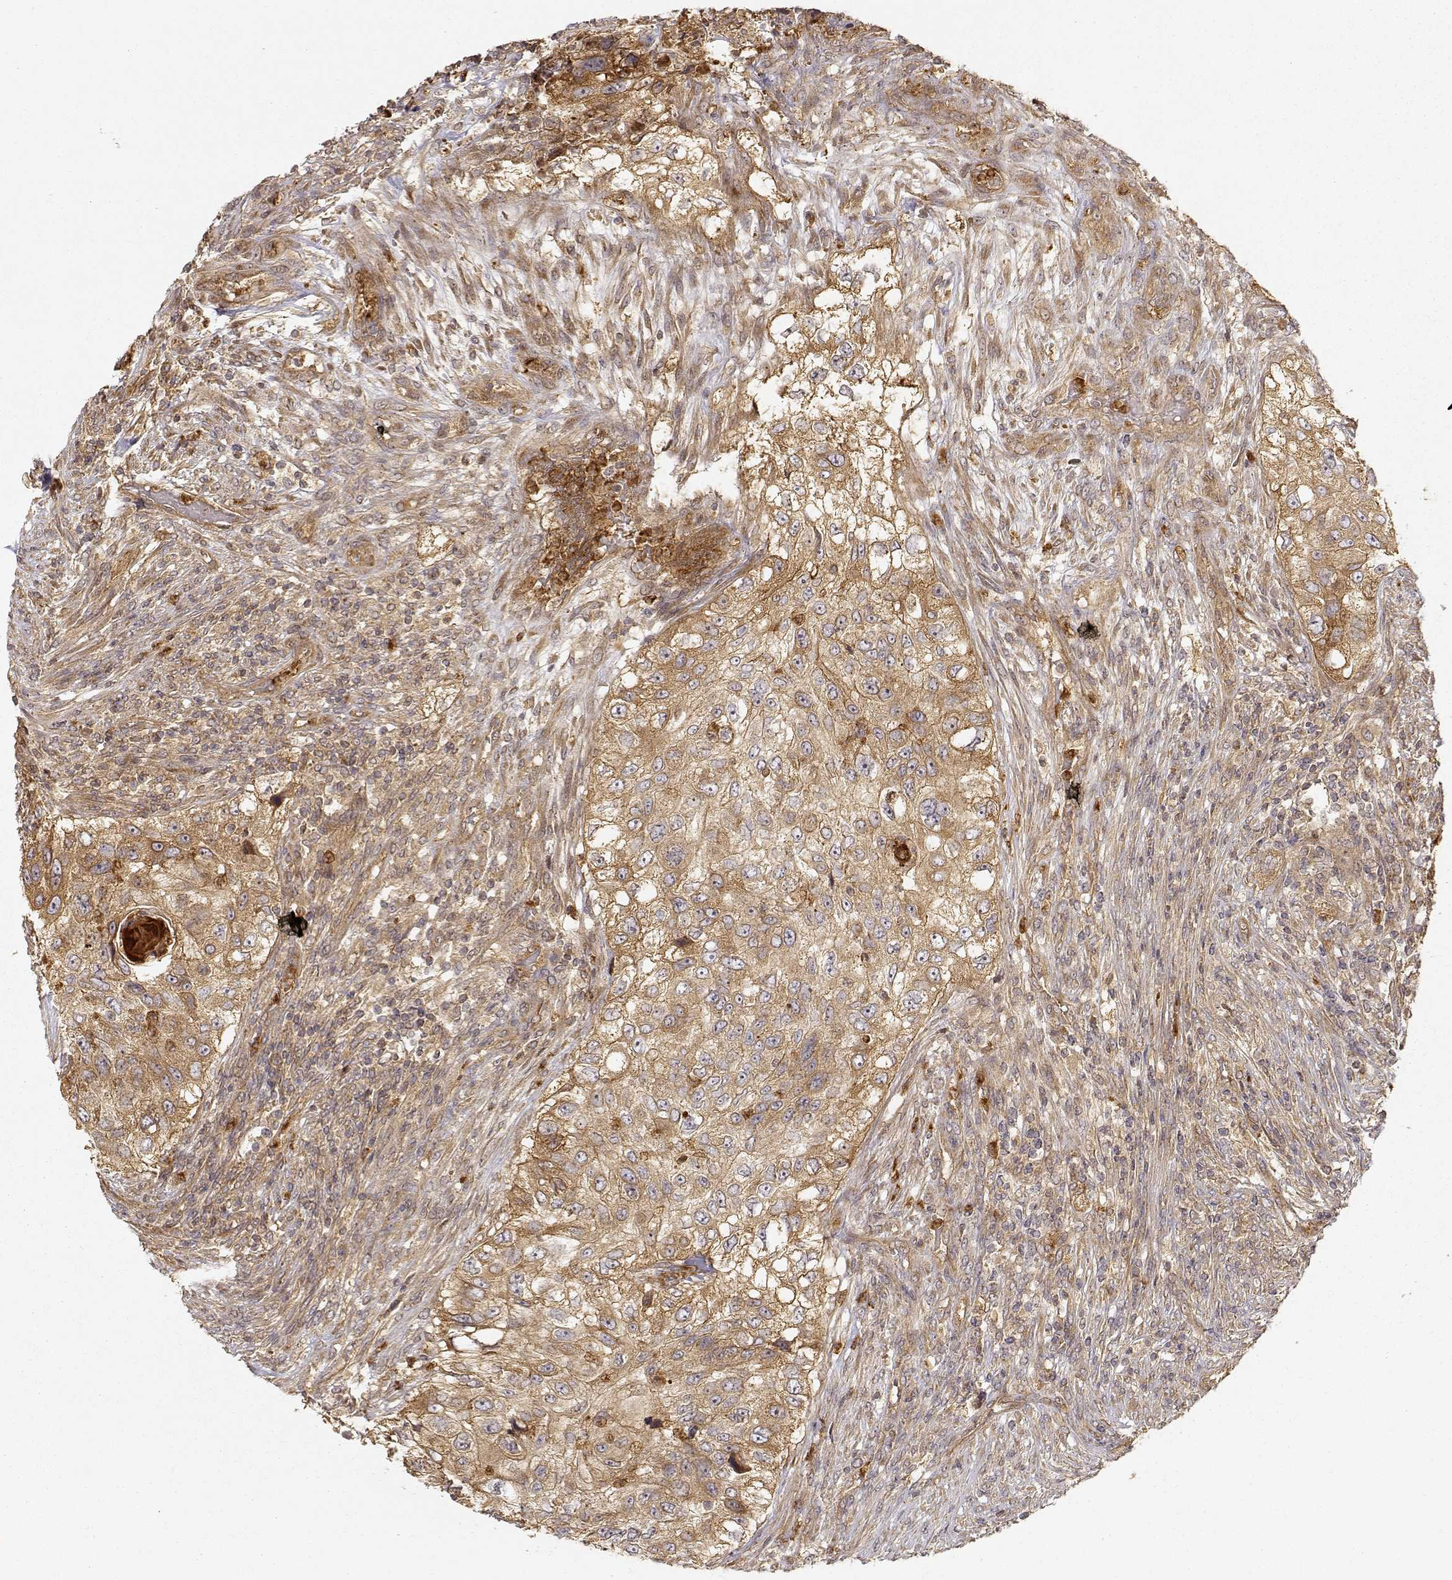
{"staining": {"intensity": "weak", "quantity": ">75%", "location": "cytoplasmic/membranous"}, "tissue": "urothelial cancer", "cell_type": "Tumor cells", "image_type": "cancer", "snomed": [{"axis": "morphology", "description": "Urothelial carcinoma, High grade"}, {"axis": "topography", "description": "Urinary bladder"}], "caption": "This is an image of immunohistochemistry (IHC) staining of urothelial carcinoma (high-grade), which shows weak staining in the cytoplasmic/membranous of tumor cells.", "gene": "CDK5RAP2", "patient": {"sex": "female", "age": 60}}